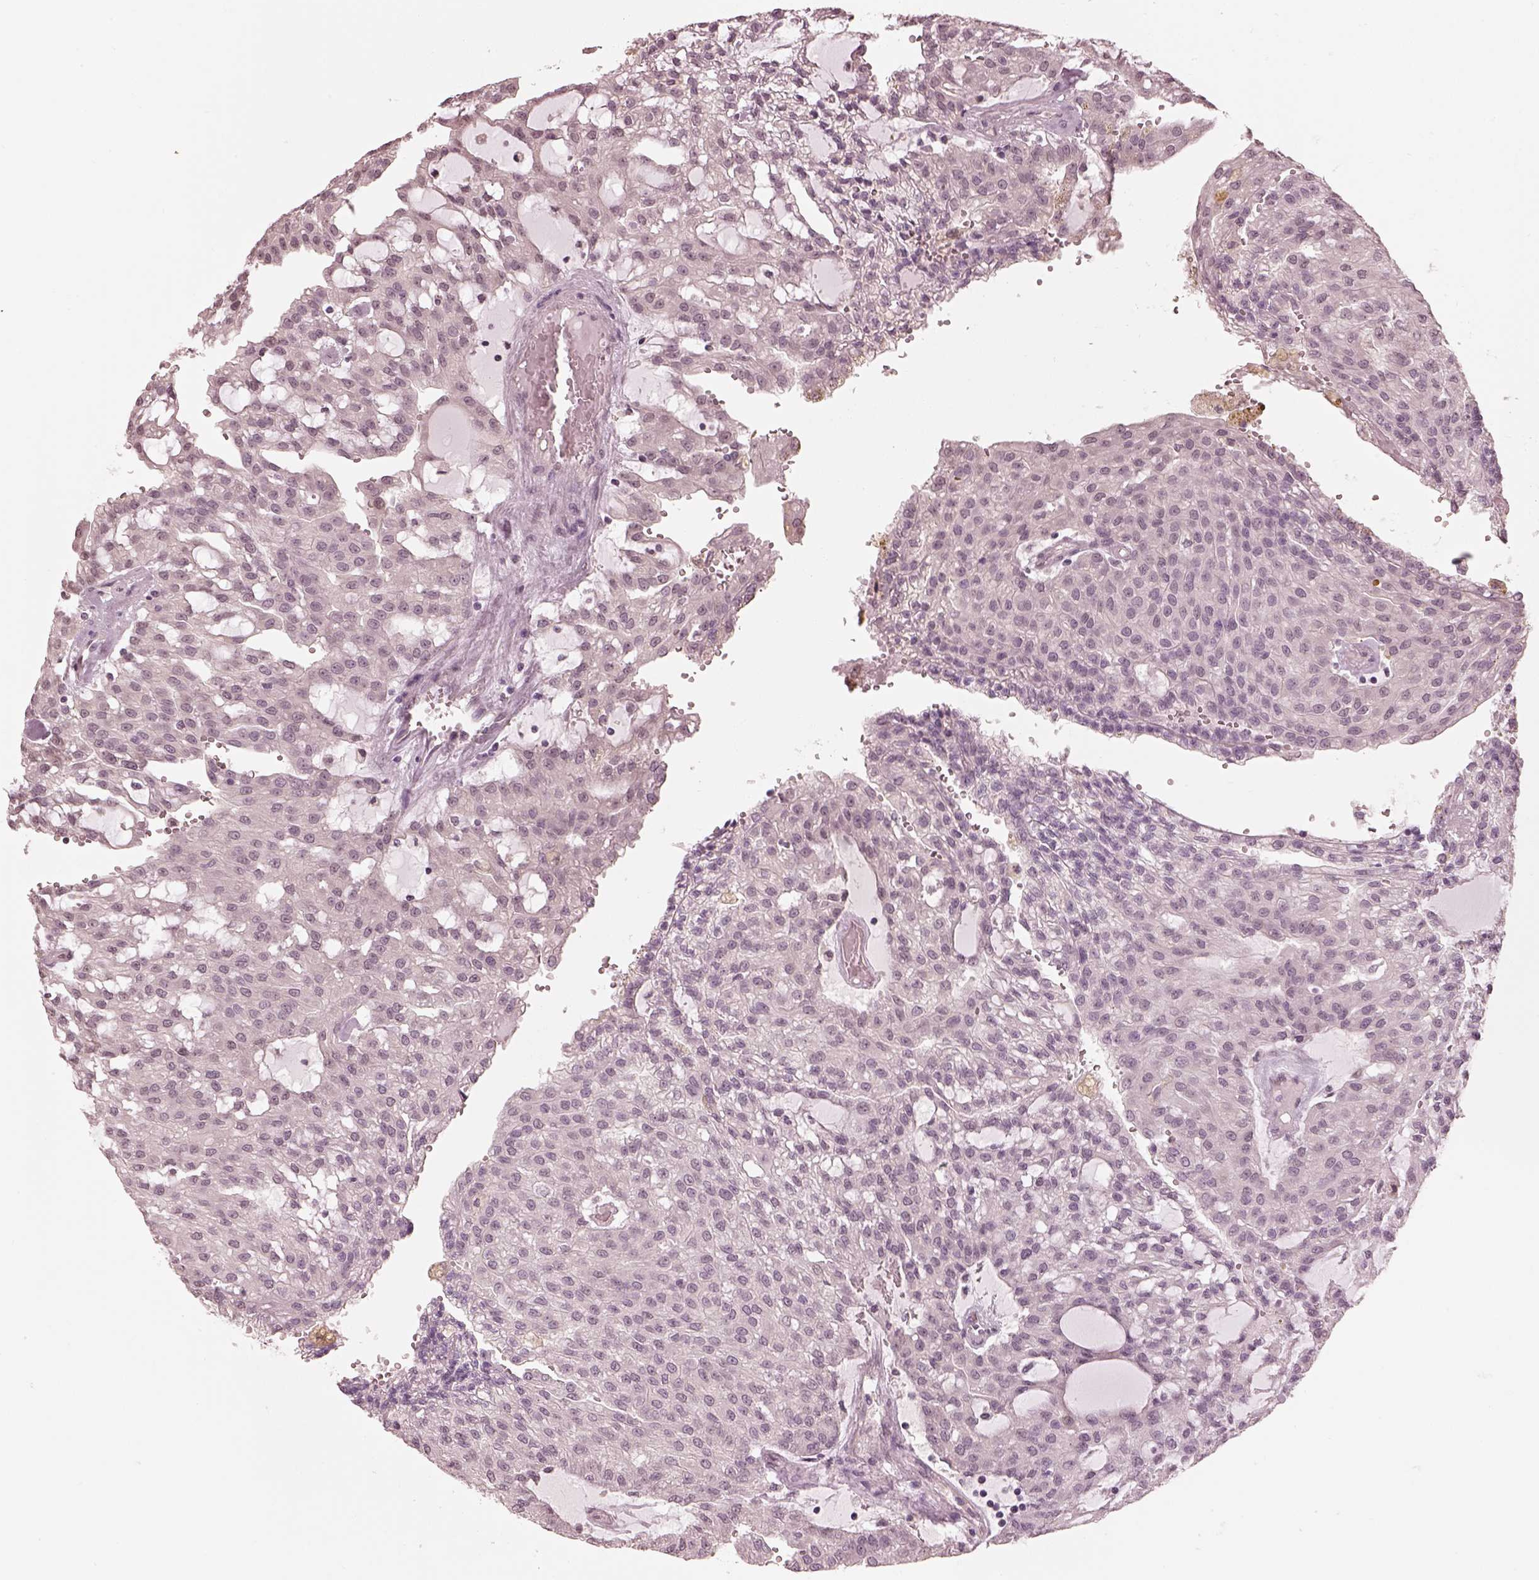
{"staining": {"intensity": "negative", "quantity": "none", "location": "none"}, "tissue": "renal cancer", "cell_type": "Tumor cells", "image_type": "cancer", "snomed": [{"axis": "morphology", "description": "Adenocarcinoma, NOS"}, {"axis": "topography", "description": "Kidney"}], "caption": "Renal adenocarcinoma stained for a protein using IHC exhibits no staining tumor cells.", "gene": "RPGRIP1", "patient": {"sex": "male", "age": 63}}